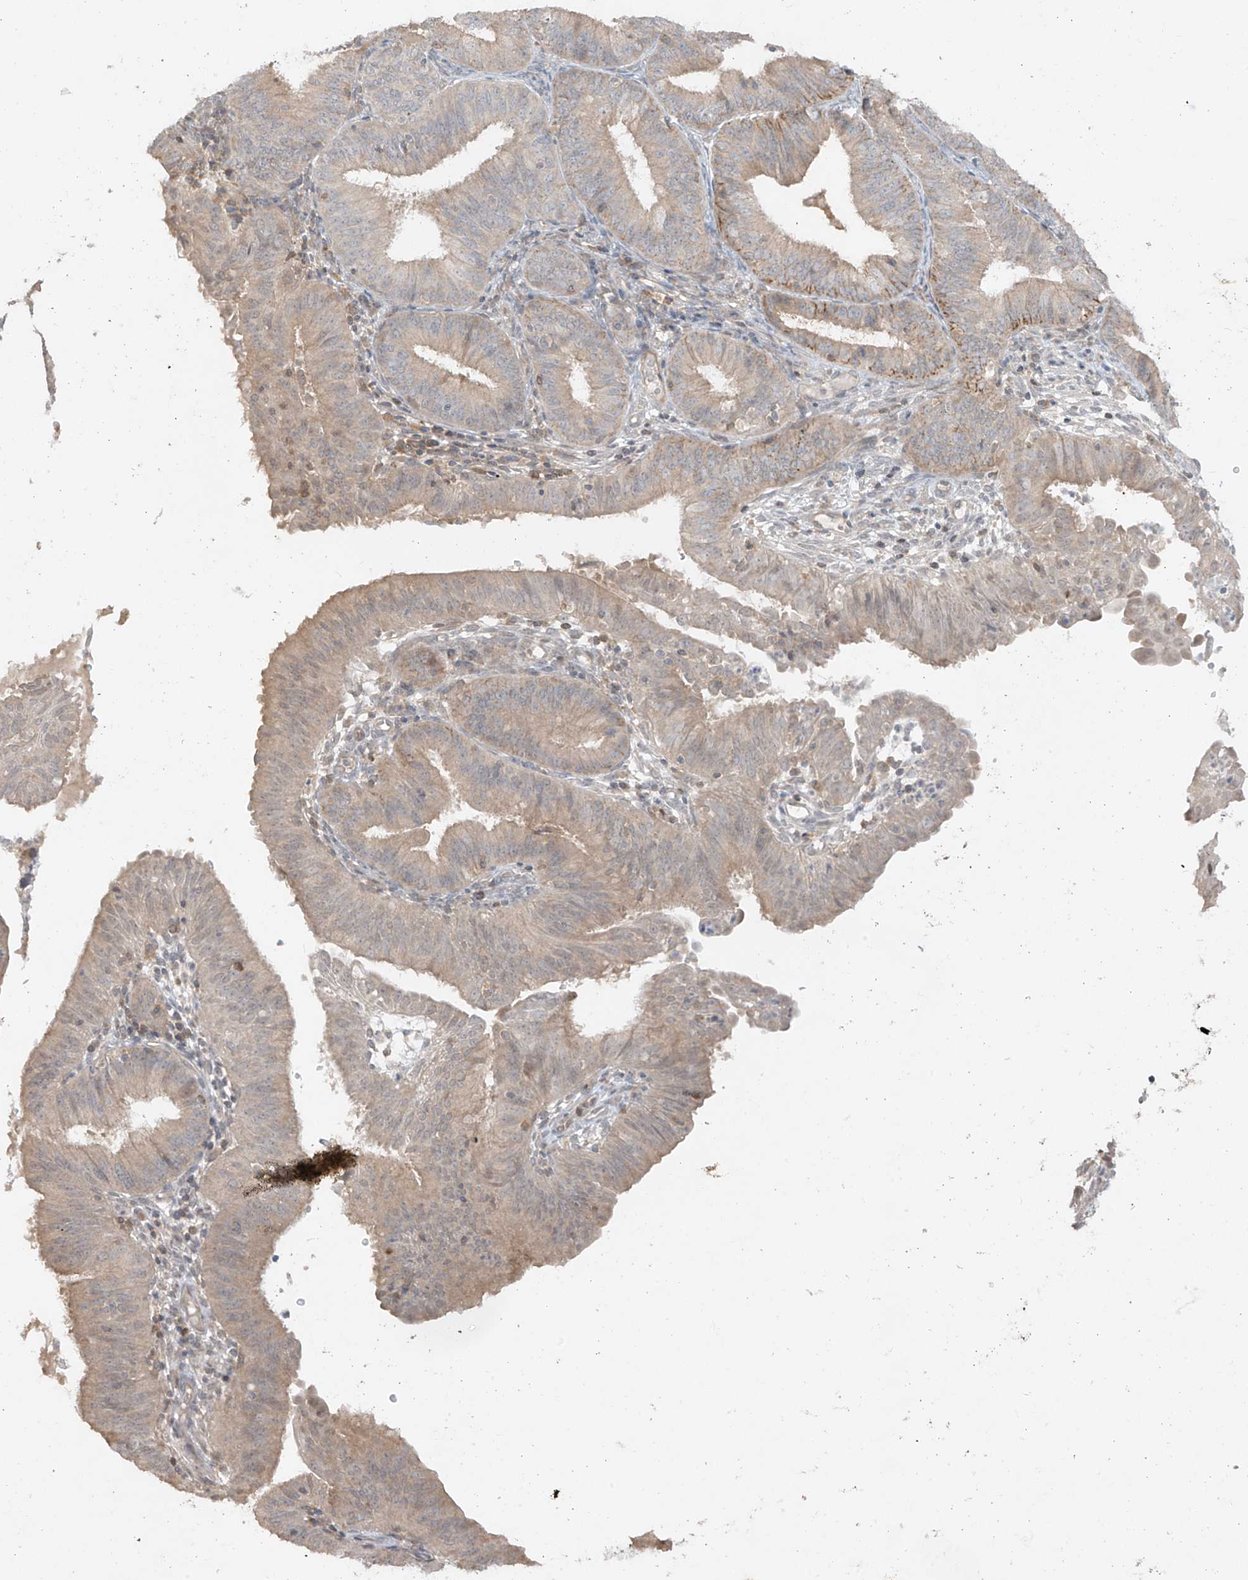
{"staining": {"intensity": "weak", "quantity": "<25%", "location": "cytoplasmic/membranous"}, "tissue": "endometrial cancer", "cell_type": "Tumor cells", "image_type": "cancer", "snomed": [{"axis": "morphology", "description": "Adenocarcinoma, NOS"}, {"axis": "topography", "description": "Endometrium"}], "caption": "There is no significant positivity in tumor cells of endometrial cancer.", "gene": "ANGEL2", "patient": {"sex": "female", "age": 51}}